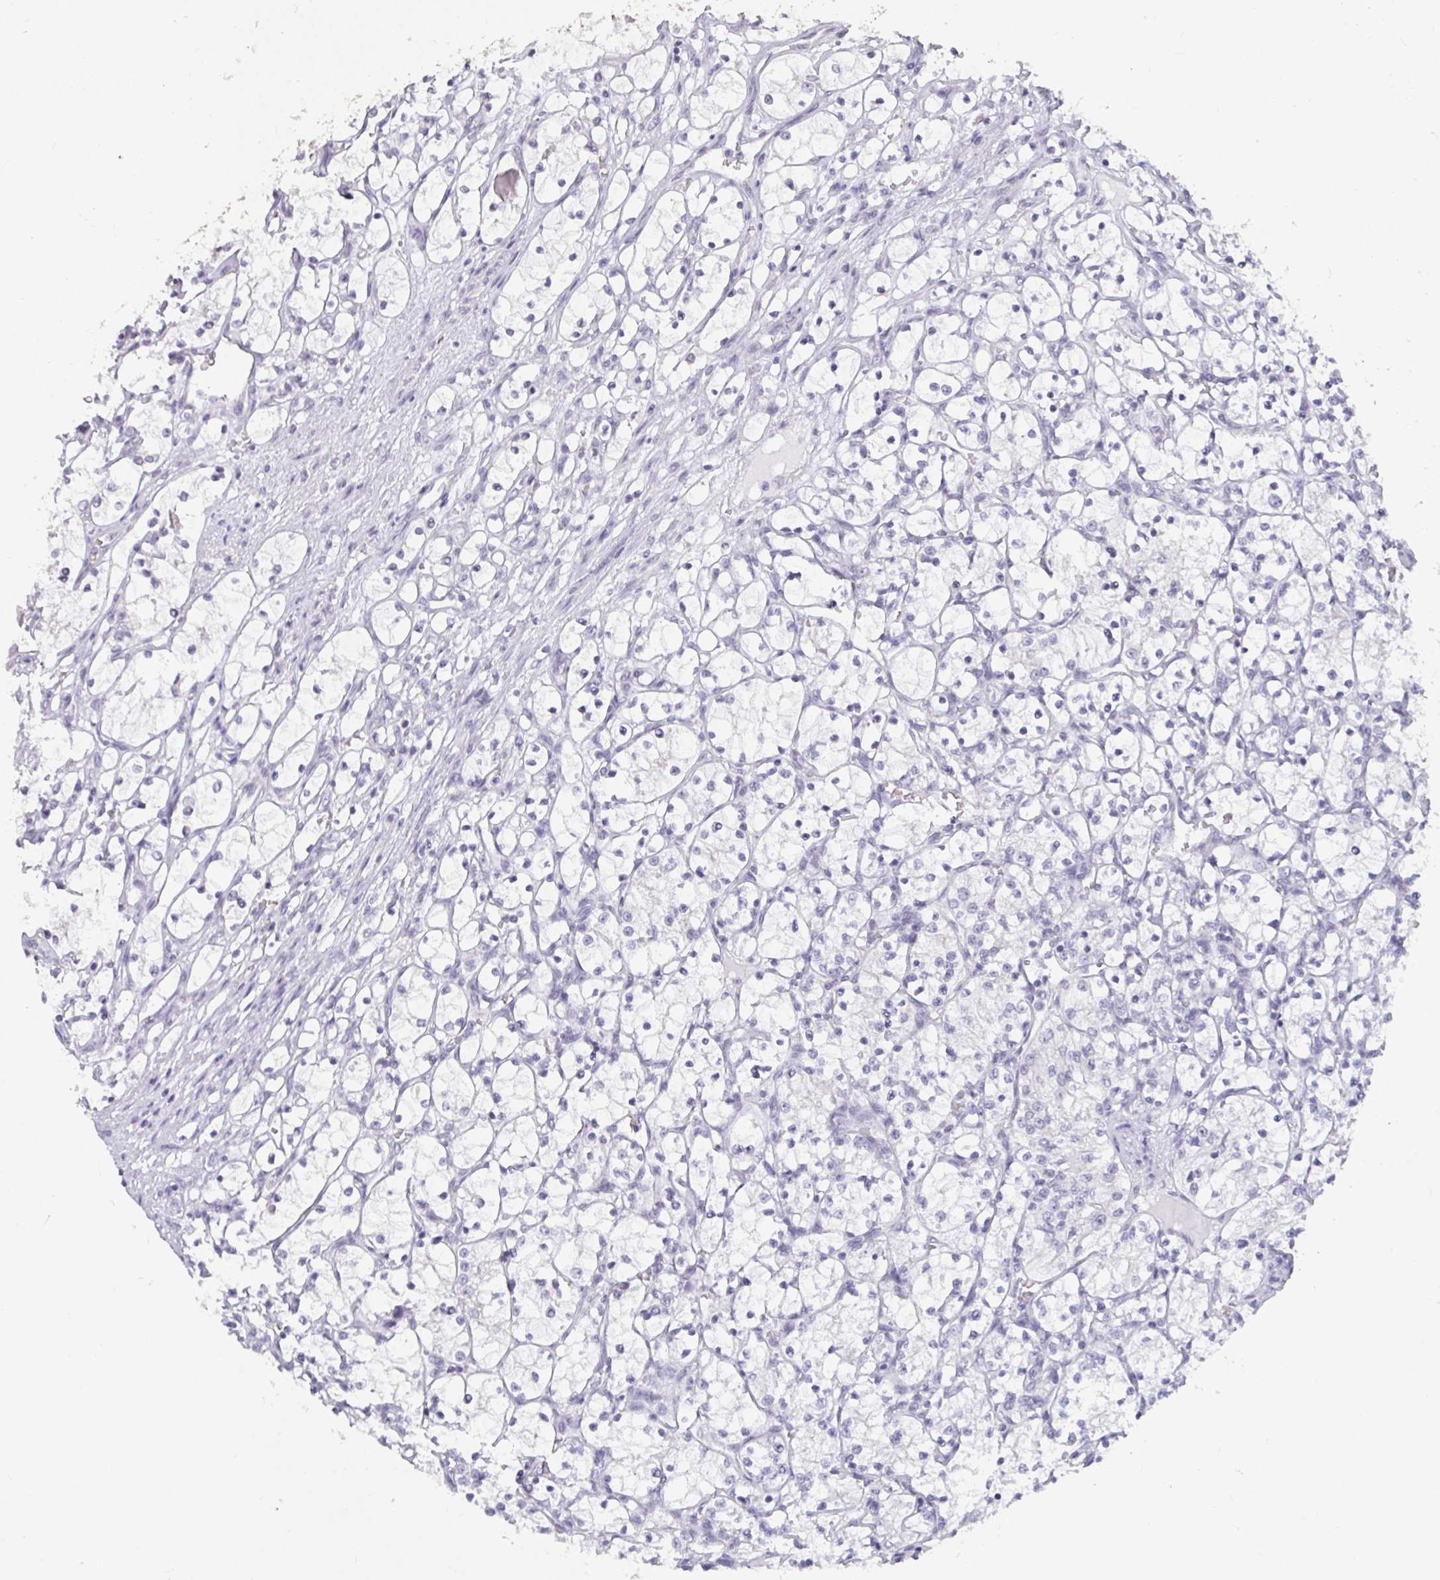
{"staining": {"intensity": "negative", "quantity": "none", "location": "none"}, "tissue": "renal cancer", "cell_type": "Tumor cells", "image_type": "cancer", "snomed": [{"axis": "morphology", "description": "Adenocarcinoma, NOS"}, {"axis": "topography", "description": "Kidney"}], "caption": "Immunohistochemistry (IHC) micrograph of neoplastic tissue: renal adenocarcinoma stained with DAB reveals no significant protein expression in tumor cells.", "gene": "TBC1D4", "patient": {"sex": "female", "age": 69}}